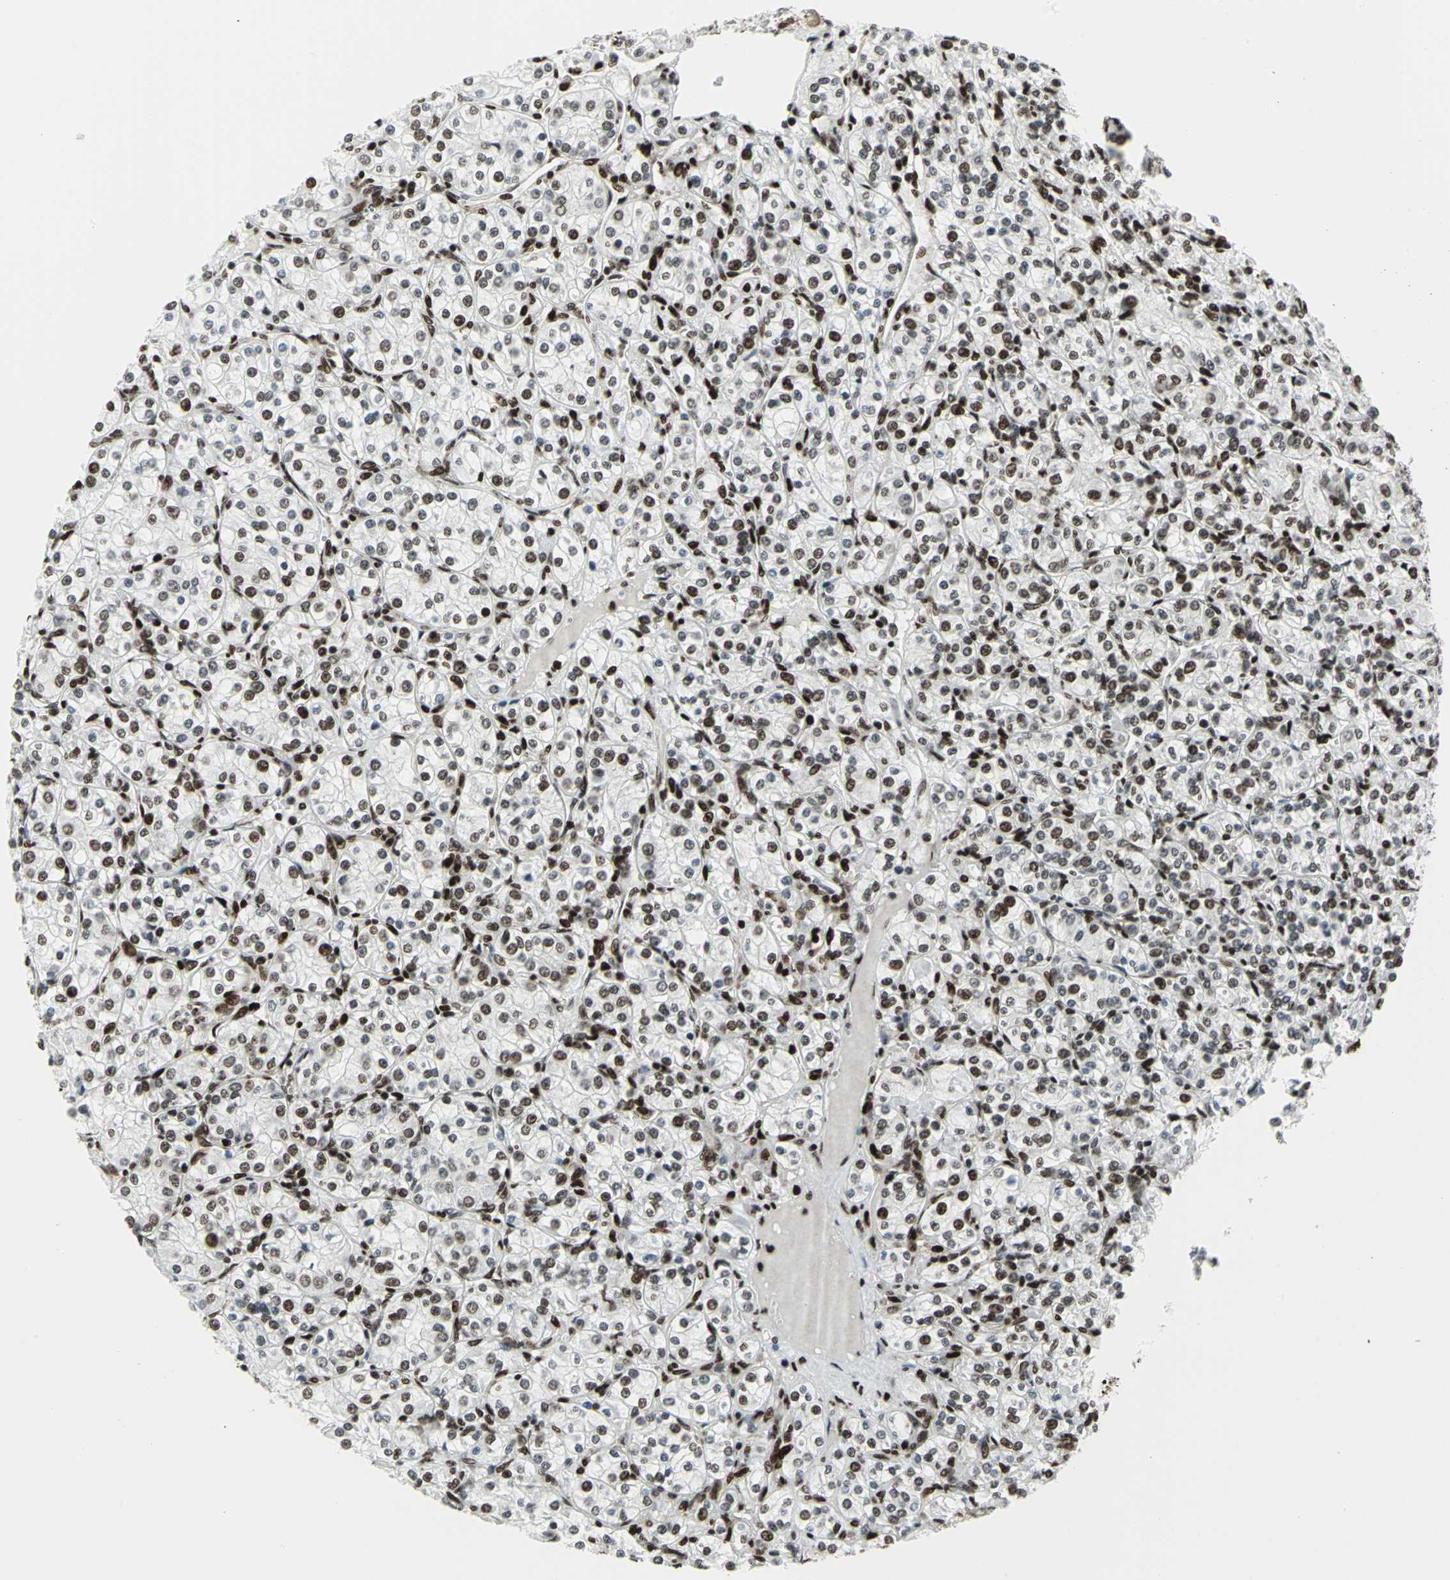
{"staining": {"intensity": "moderate", "quantity": ">75%", "location": "nuclear"}, "tissue": "renal cancer", "cell_type": "Tumor cells", "image_type": "cancer", "snomed": [{"axis": "morphology", "description": "Adenocarcinoma, NOS"}, {"axis": "topography", "description": "Kidney"}], "caption": "Renal cancer (adenocarcinoma) tissue shows moderate nuclear staining in approximately >75% of tumor cells, visualized by immunohistochemistry.", "gene": "SMARCA4", "patient": {"sex": "male", "age": 77}}